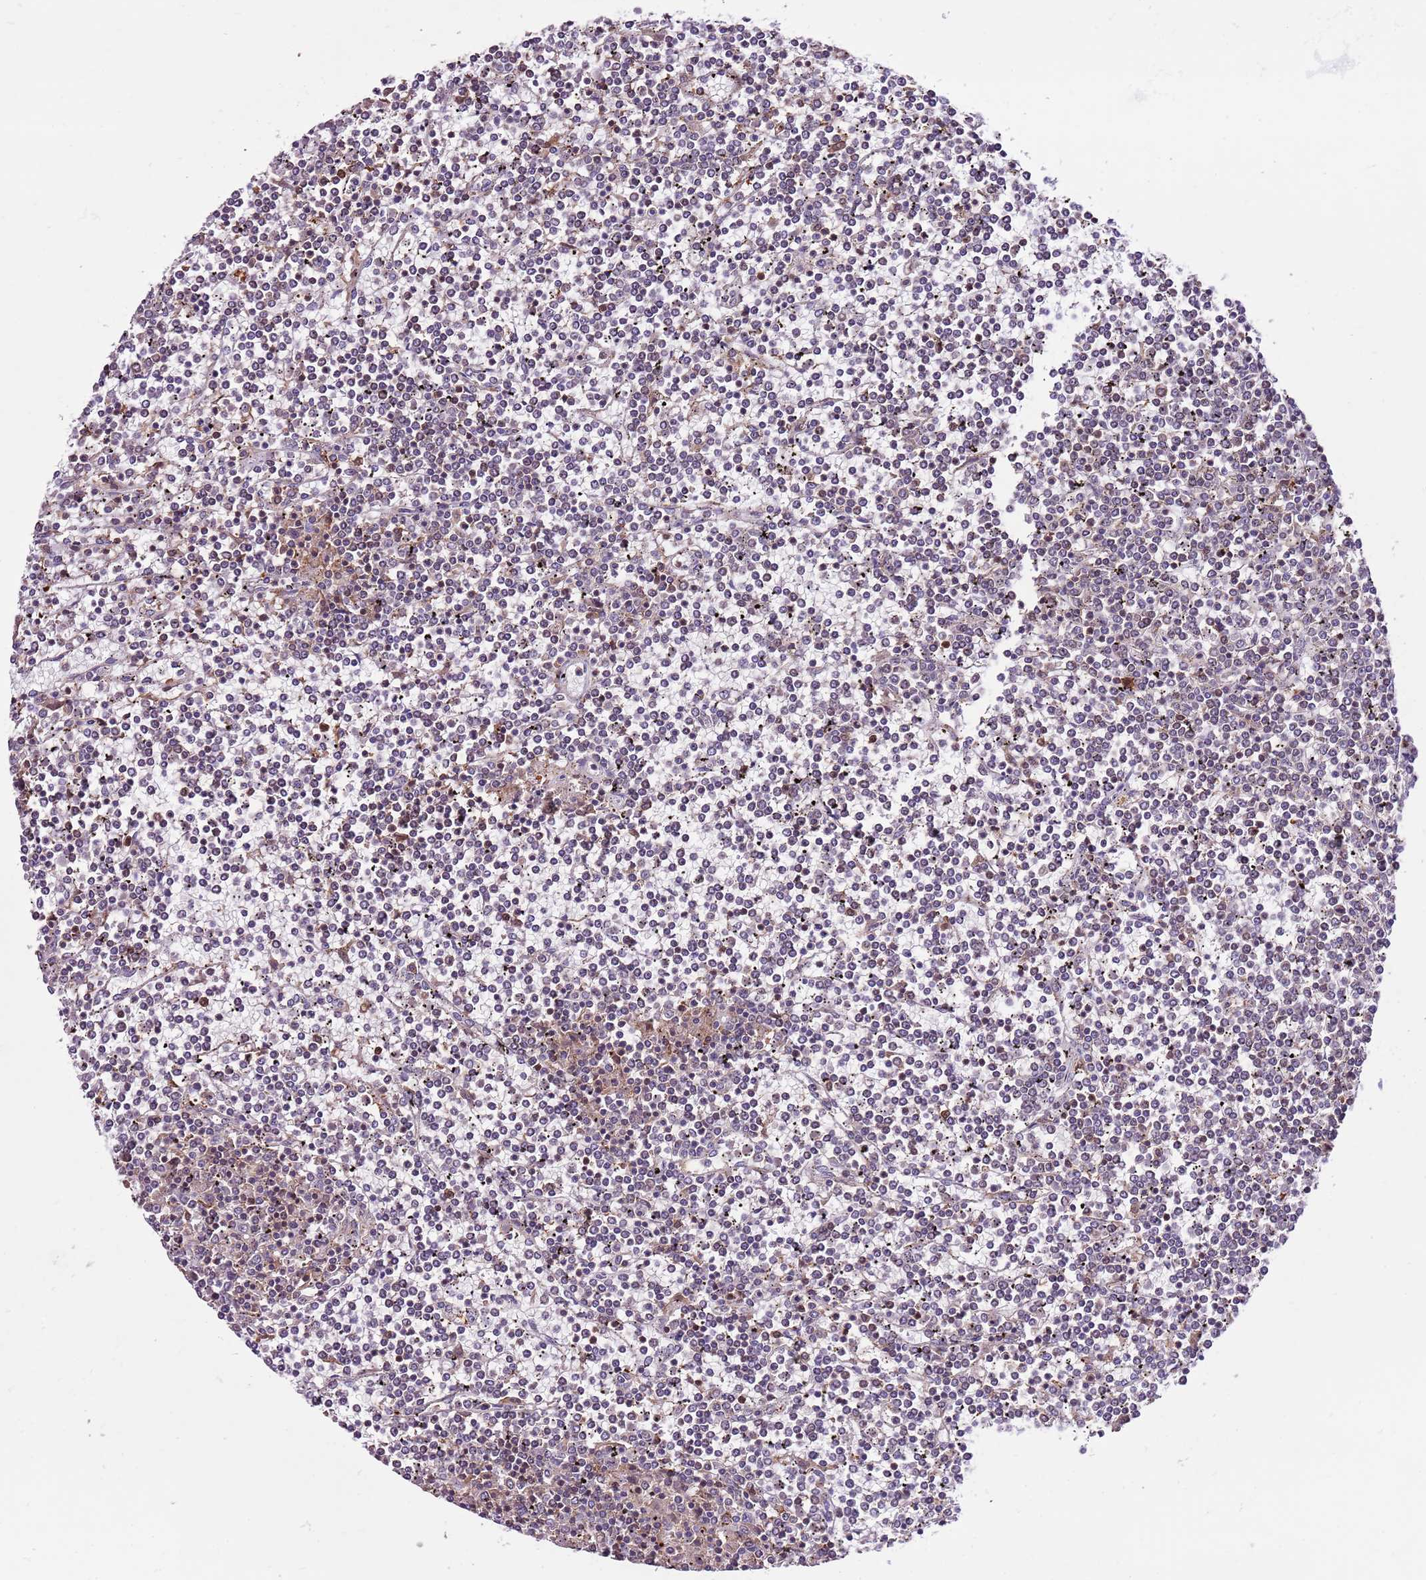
{"staining": {"intensity": "negative", "quantity": "none", "location": "none"}, "tissue": "lymphoma", "cell_type": "Tumor cells", "image_type": "cancer", "snomed": [{"axis": "morphology", "description": "Malignant lymphoma, non-Hodgkin's type, Low grade"}, {"axis": "topography", "description": "Spleen"}], "caption": "DAB (3,3'-diaminobenzidine) immunohistochemical staining of human lymphoma demonstrates no significant staining in tumor cells. (Stains: DAB (3,3'-diaminobenzidine) immunohistochemistry with hematoxylin counter stain, Microscopy: brightfield microscopy at high magnification).", "gene": "ZSWIM1", "patient": {"sex": "female", "age": 19}}